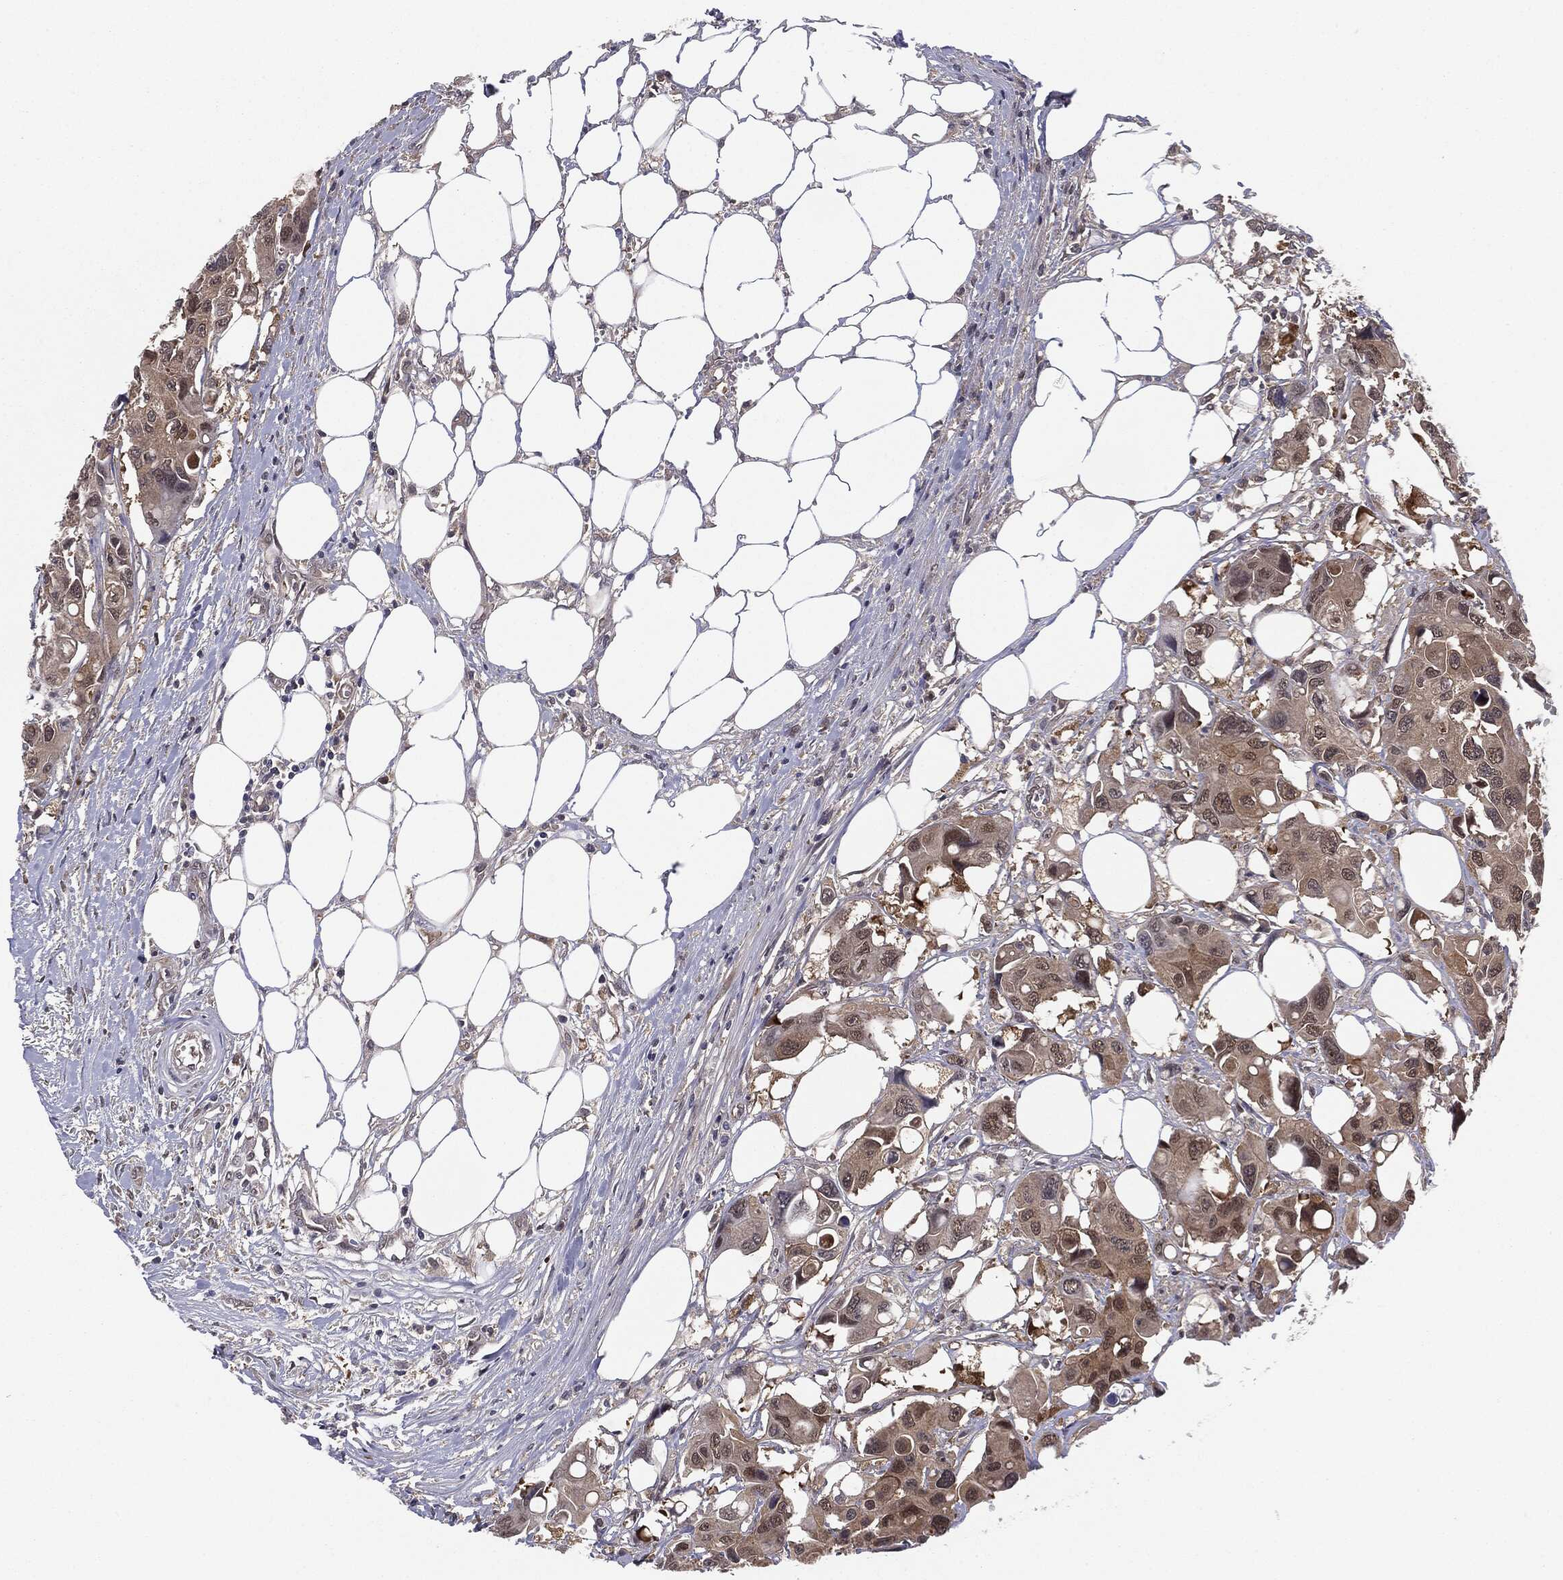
{"staining": {"intensity": "weak", "quantity": "25%-75%", "location": "cytoplasmic/membranous"}, "tissue": "colorectal cancer", "cell_type": "Tumor cells", "image_type": "cancer", "snomed": [{"axis": "morphology", "description": "Adenocarcinoma, NOS"}, {"axis": "topography", "description": "Colon"}], "caption": "Approximately 25%-75% of tumor cells in human colorectal cancer reveal weak cytoplasmic/membranous protein expression as visualized by brown immunohistochemical staining.", "gene": "KRT7", "patient": {"sex": "male", "age": 77}}